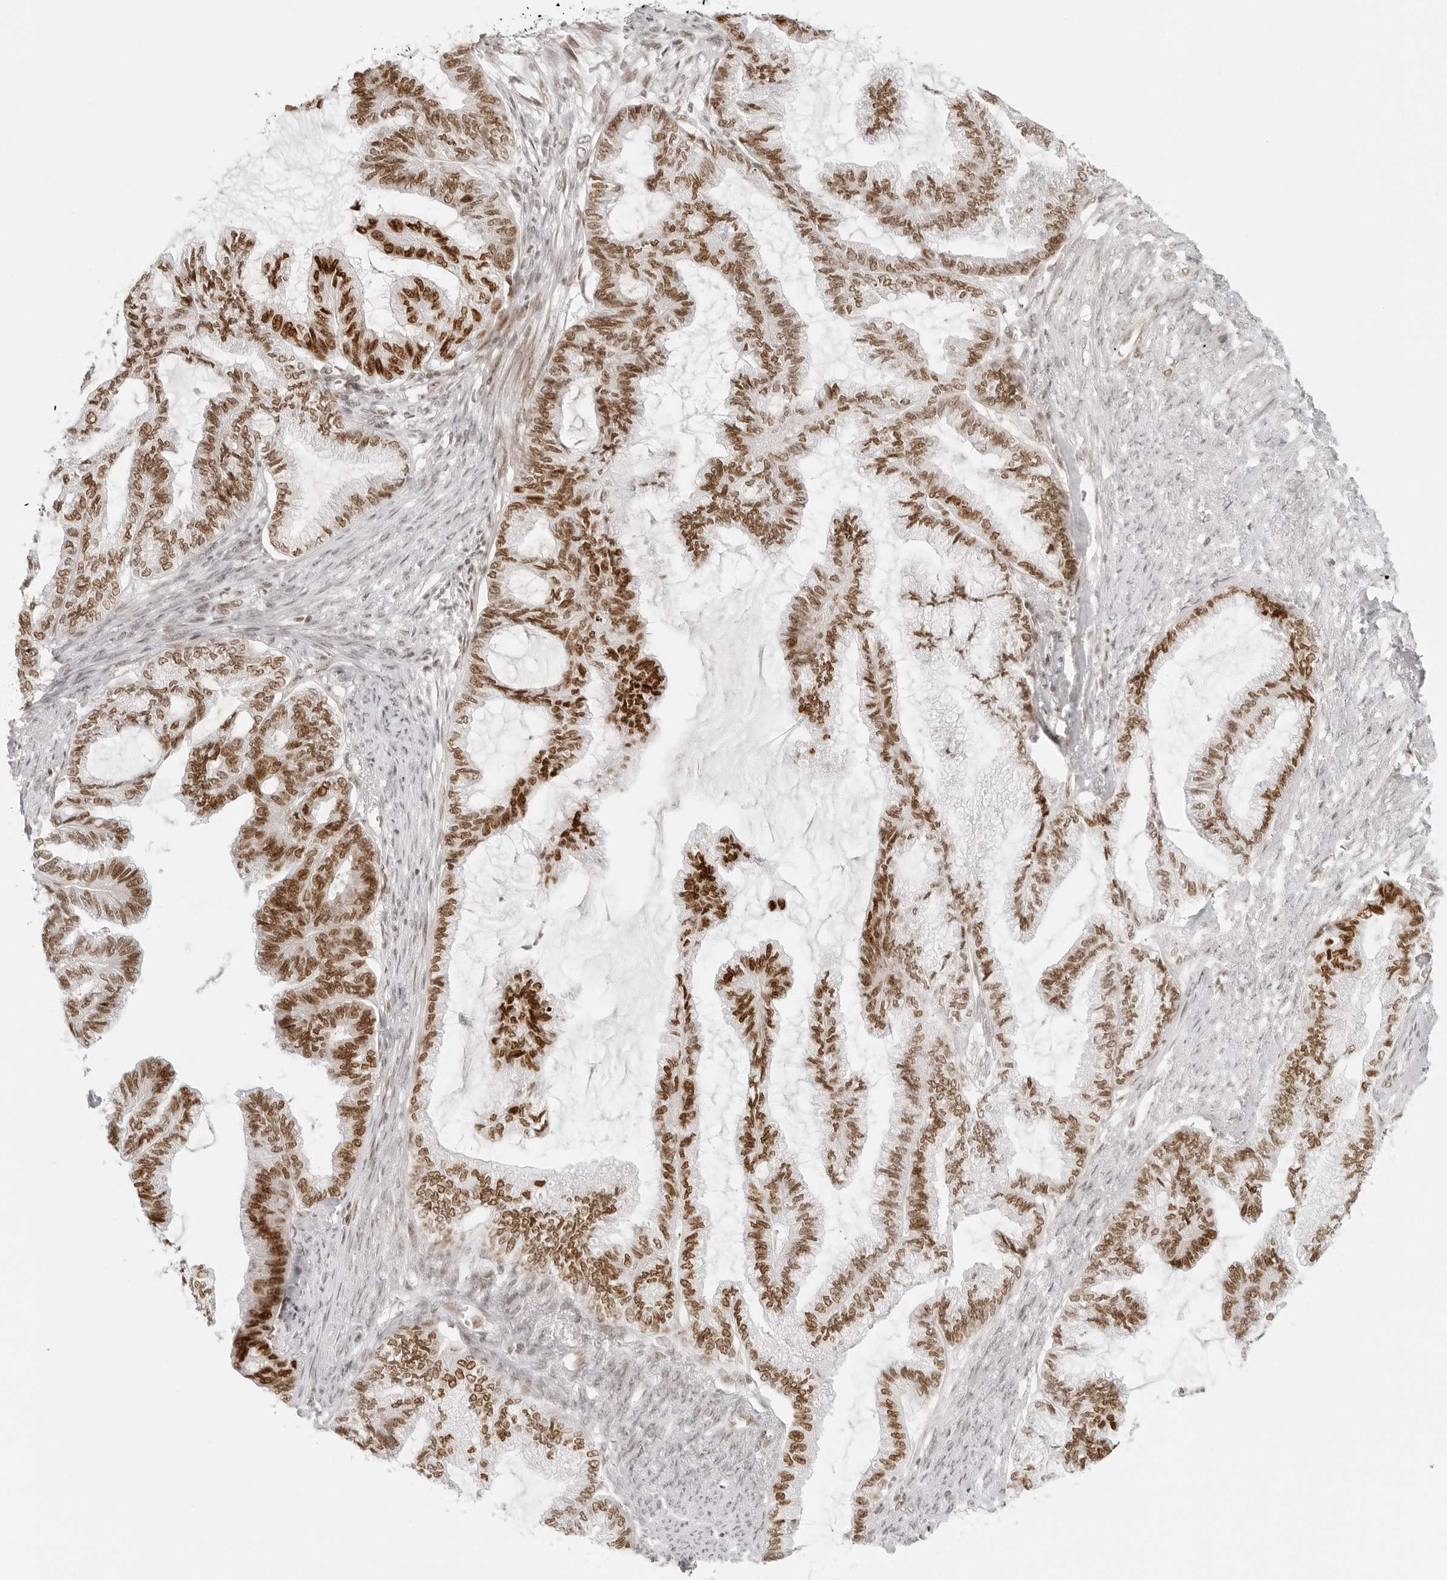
{"staining": {"intensity": "moderate", "quantity": ">75%", "location": "nuclear"}, "tissue": "endometrial cancer", "cell_type": "Tumor cells", "image_type": "cancer", "snomed": [{"axis": "morphology", "description": "Adenocarcinoma, NOS"}, {"axis": "topography", "description": "Endometrium"}], "caption": "Endometrial adenocarcinoma stained for a protein reveals moderate nuclear positivity in tumor cells.", "gene": "RCC1", "patient": {"sex": "female", "age": 86}}